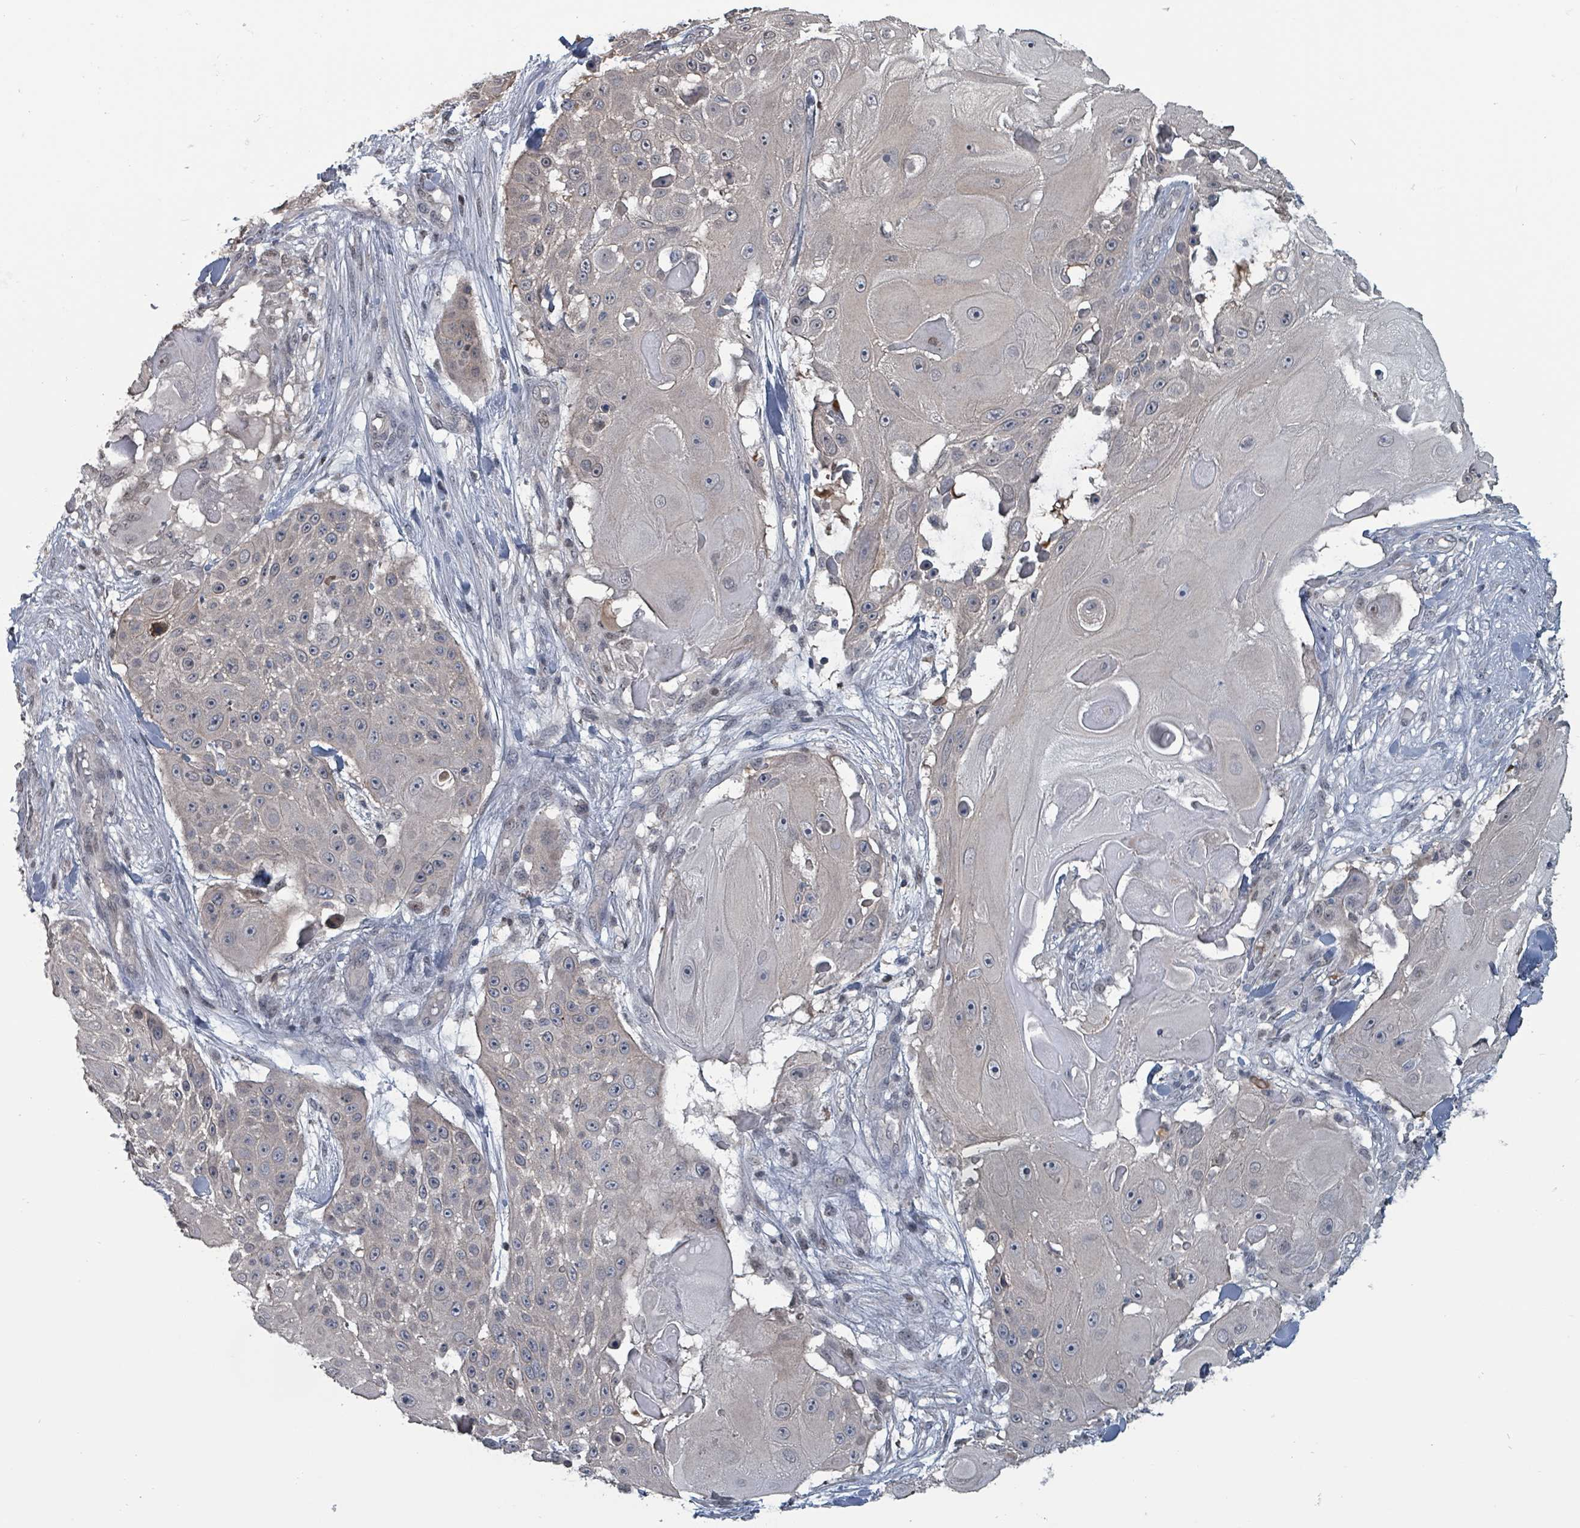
{"staining": {"intensity": "weak", "quantity": "25%-75%", "location": "cytoplasmic/membranous"}, "tissue": "skin cancer", "cell_type": "Tumor cells", "image_type": "cancer", "snomed": [{"axis": "morphology", "description": "Squamous cell carcinoma, NOS"}, {"axis": "topography", "description": "Skin"}], "caption": "Protein expression by IHC shows weak cytoplasmic/membranous expression in about 25%-75% of tumor cells in squamous cell carcinoma (skin). (DAB (3,3'-diaminobenzidine) IHC with brightfield microscopy, high magnification).", "gene": "BIVM", "patient": {"sex": "female", "age": 86}}